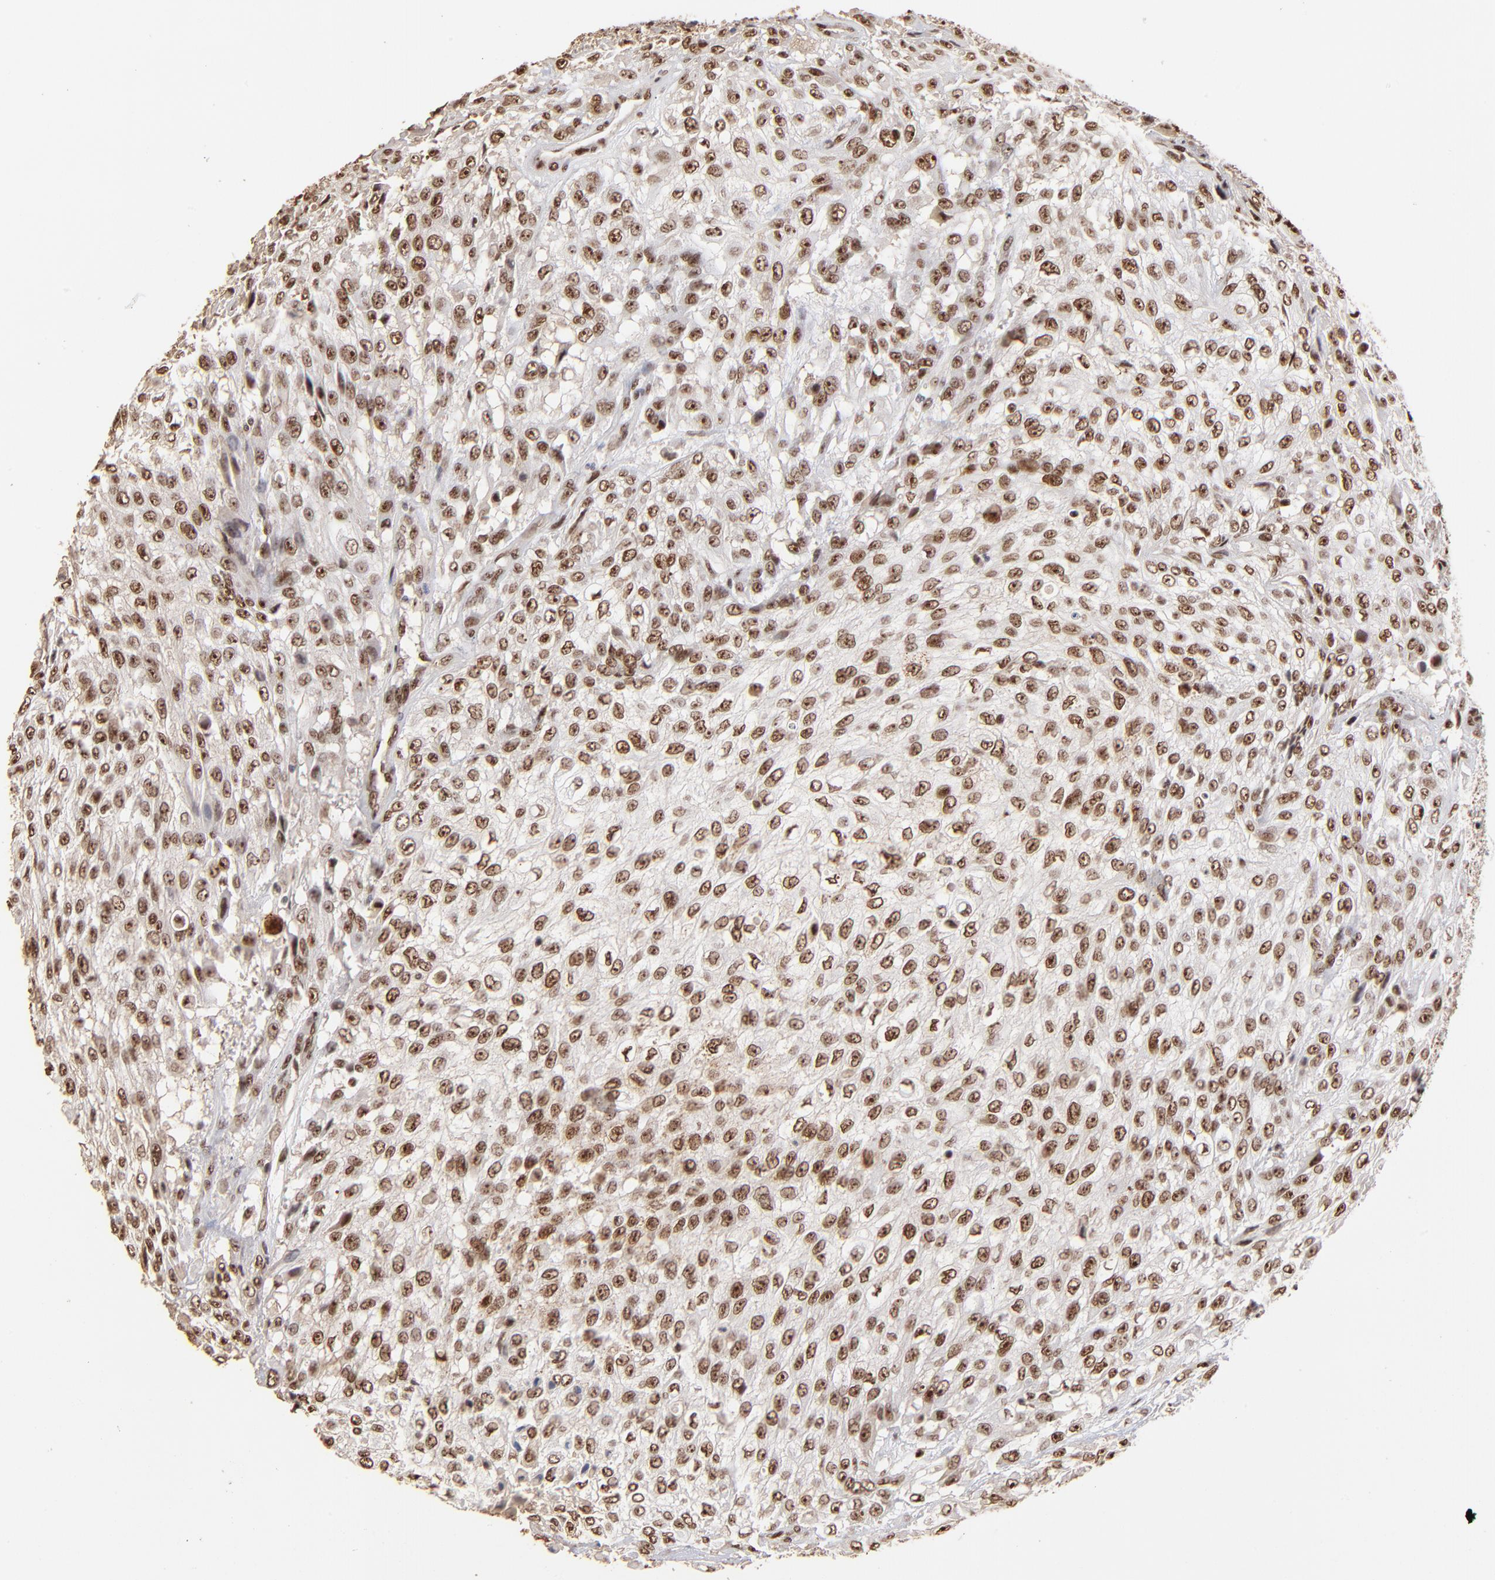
{"staining": {"intensity": "strong", "quantity": ">75%", "location": "cytoplasmic/membranous,nuclear"}, "tissue": "urothelial cancer", "cell_type": "Tumor cells", "image_type": "cancer", "snomed": [{"axis": "morphology", "description": "Urothelial carcinoma, High grade"}, {"axis": "topography", "description": "Urinary bladder"}], "caption": "Tumor cells show strong cytoplasmic/membranous and nuclear positivity in approximately >75% of cells in urothelial carcinoma (high-grade).", "gene": "ZNF146", "patient": {"sex": "male", "age": 57}}